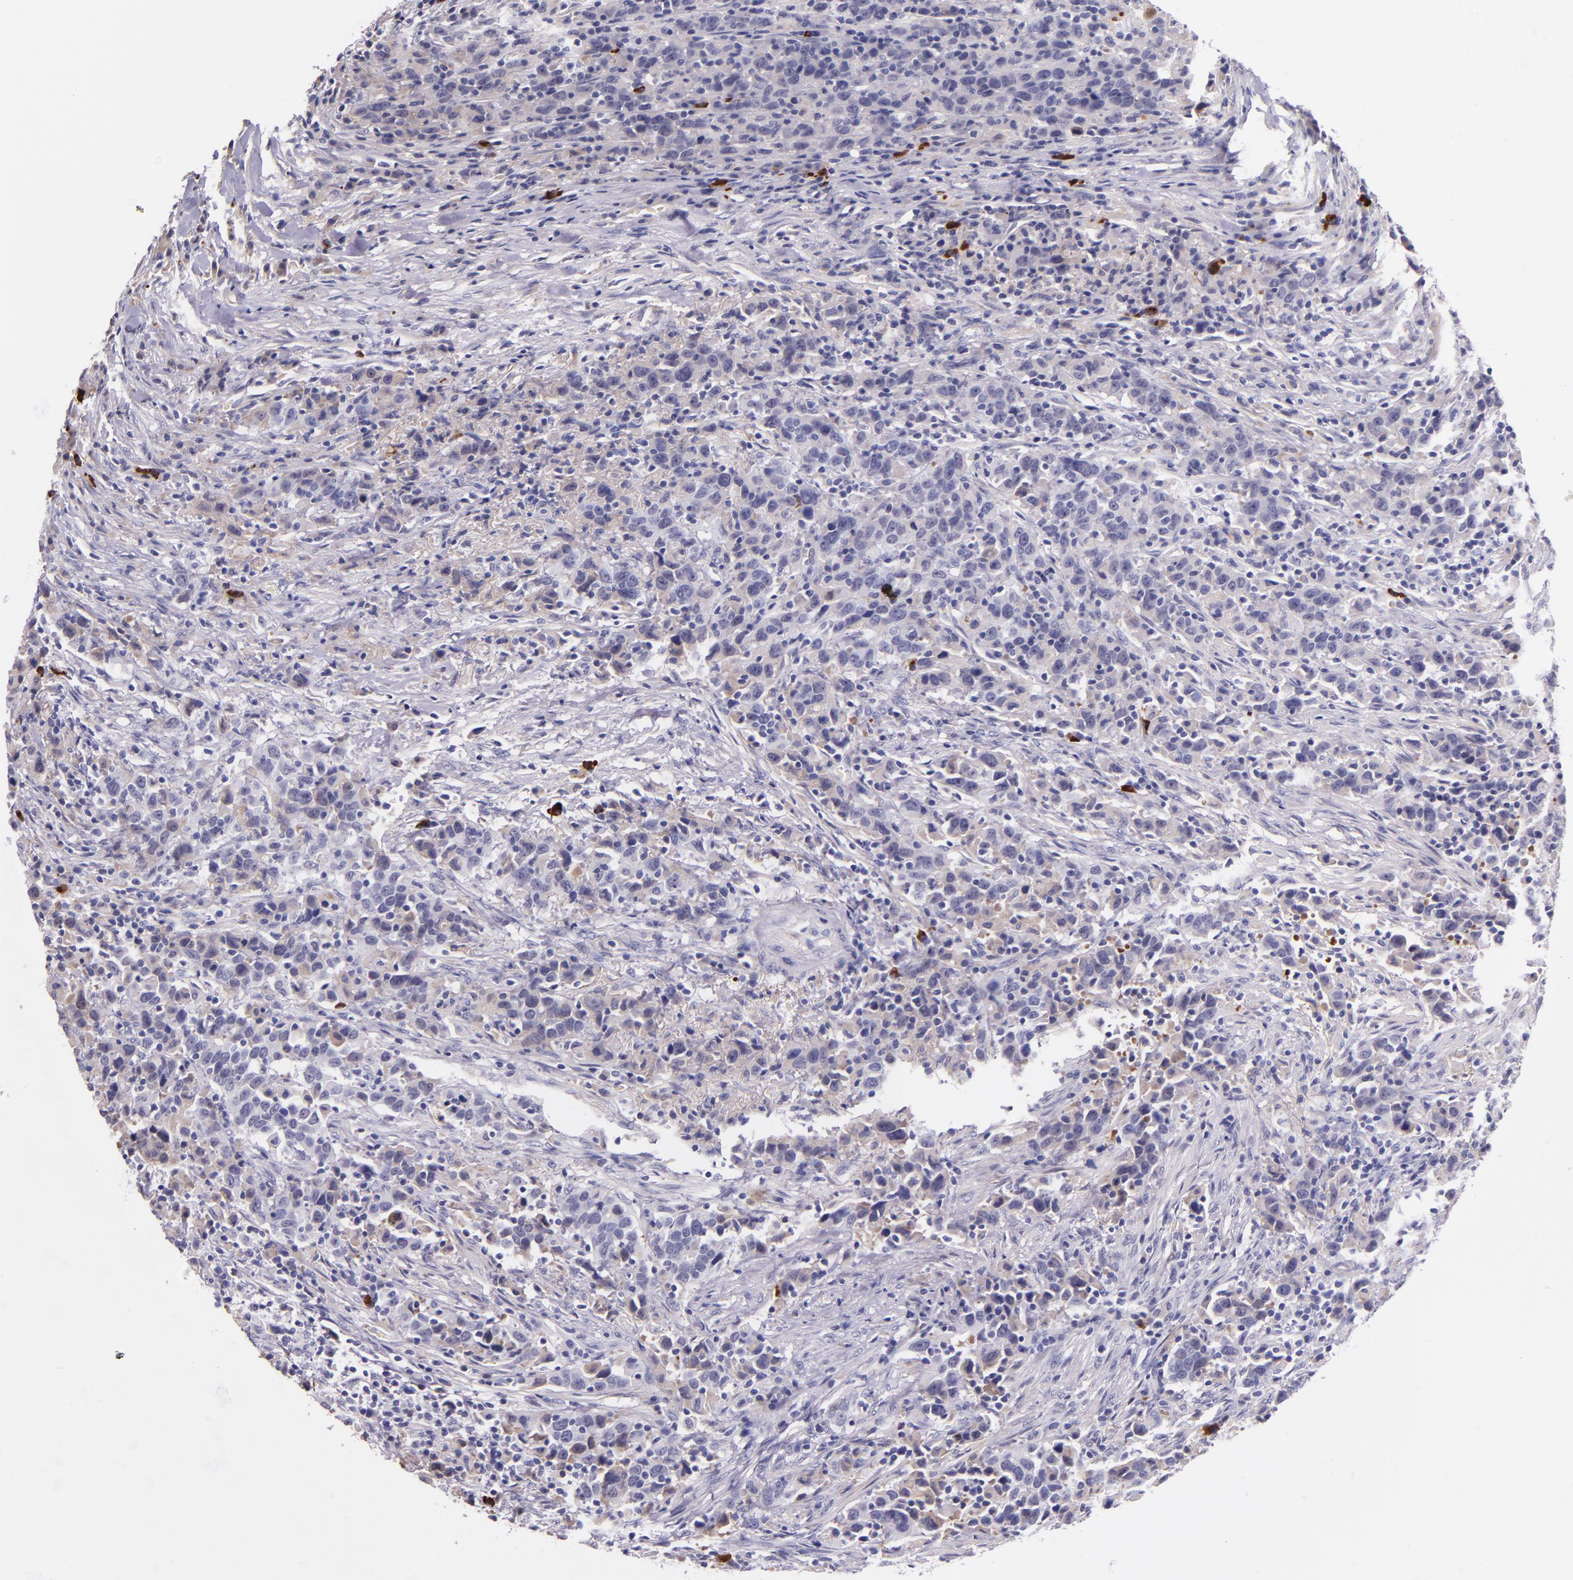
{"staining": {"intensity": "negative", "quantity": "none", "location": "none"}, "tissue": "urothelial cancer", "cell_type": "Tumor cells", "image_type": "cancer", "snomed": [{"axis": "morphology", "description": "Urothelial carcinoma, High grade"}, {"axis": "topography", "description": "Urinary bladder"}], "caption": "Tumor cells are negative for brown protein staining in urothelial cancer. (Brightfield microscopy of DAB immunohistochemistry (IHC) at high magnification).", "gene": "KNG1", "patient": {"sex": "male", "age": 61}}